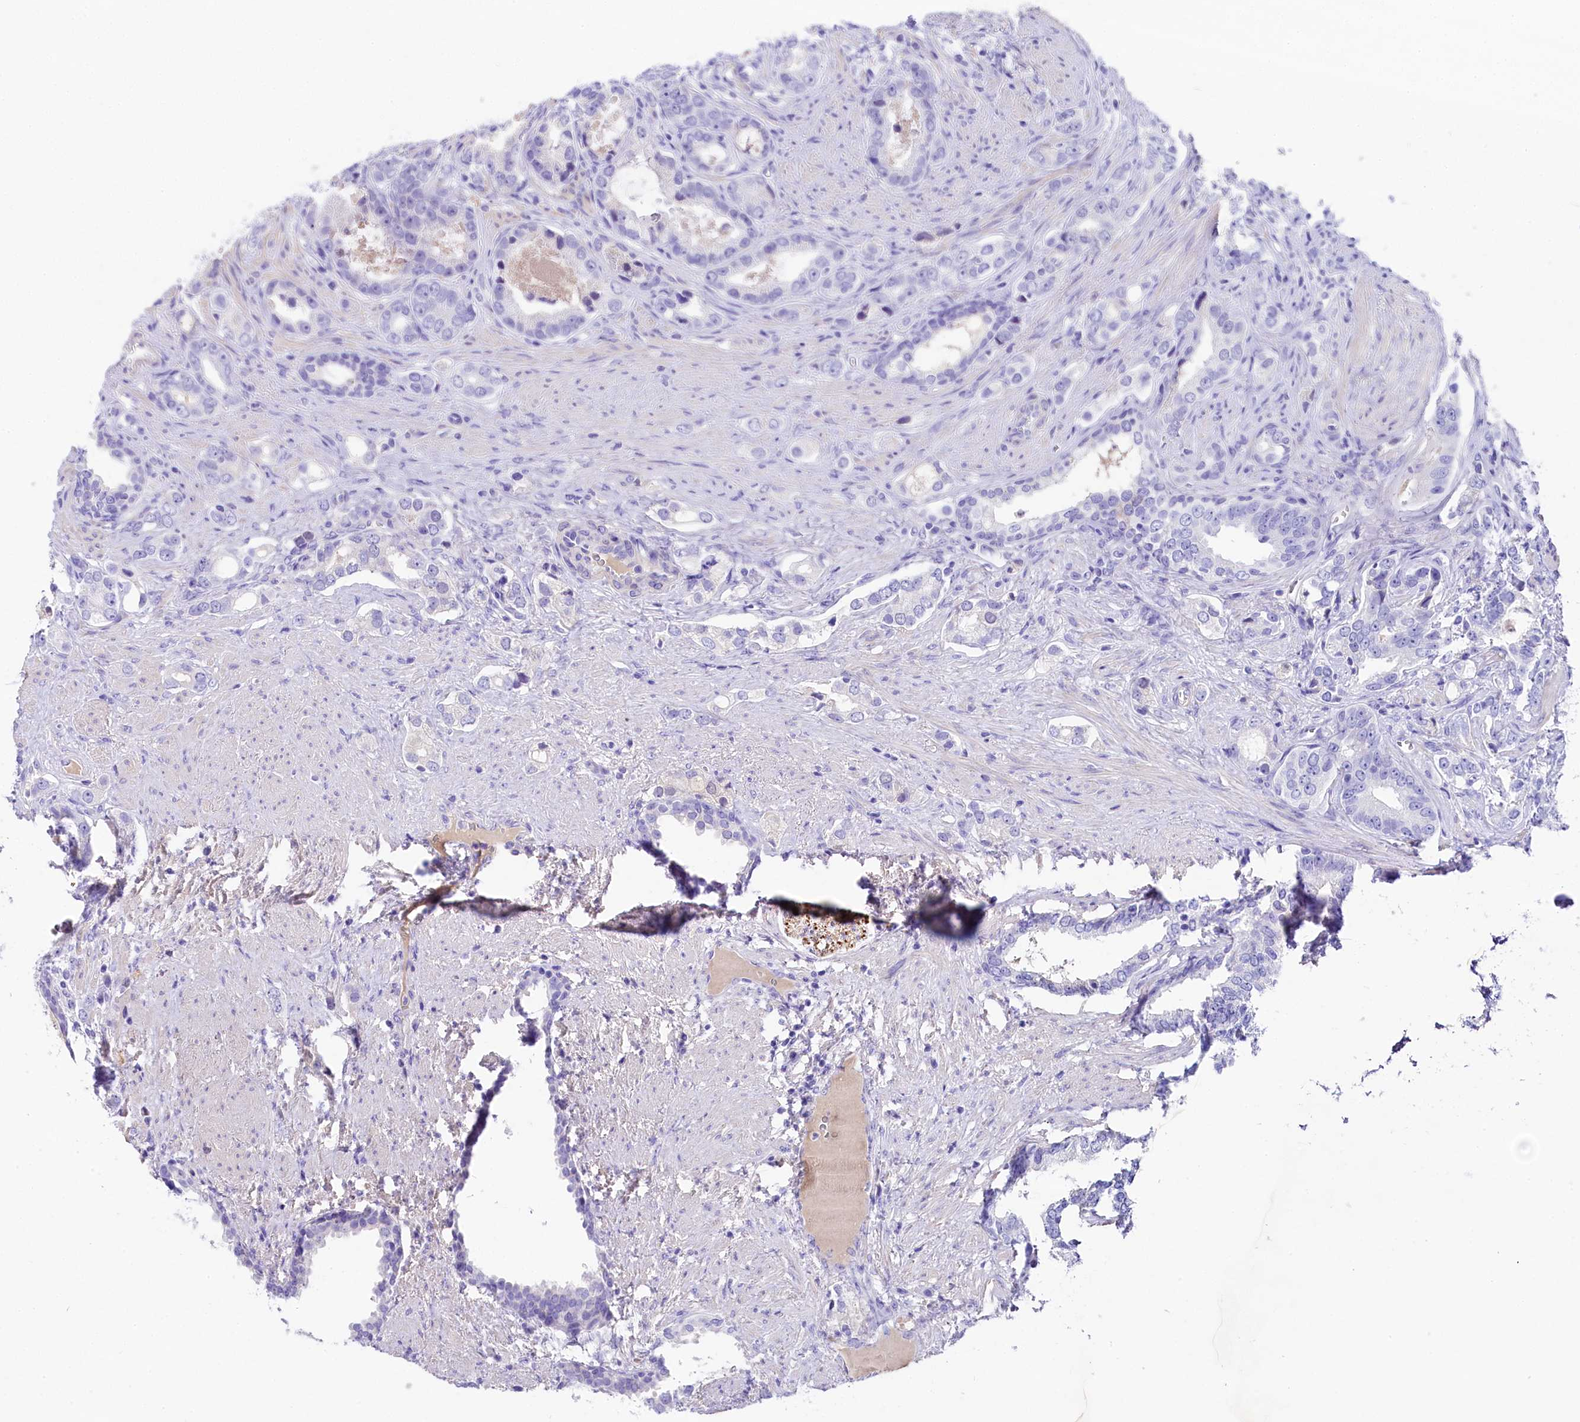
{"staining": {"intensity": "negative", "quantity": "none", "location": "none"}, "tissue": "prostate cancer", "cell_type": "Tumor cells", "image_type": "cancer", "snomed": [{"axis": "morphology", "description": "Adenocarcinoma, High grade"}, {"axis": "topography", "description": "Prostate"}], "caption": "The image reveals no significant staining in tumor cells of prostate cancer (high-grade adenocarcinoma). (Stains: DAB immunohistochemistry with hematoxylin counter stain, Microscopy: brightfield microscopy at high magnification).", "gene": "SKIDA1", "patient": {"sex": "male", "age": 67}}